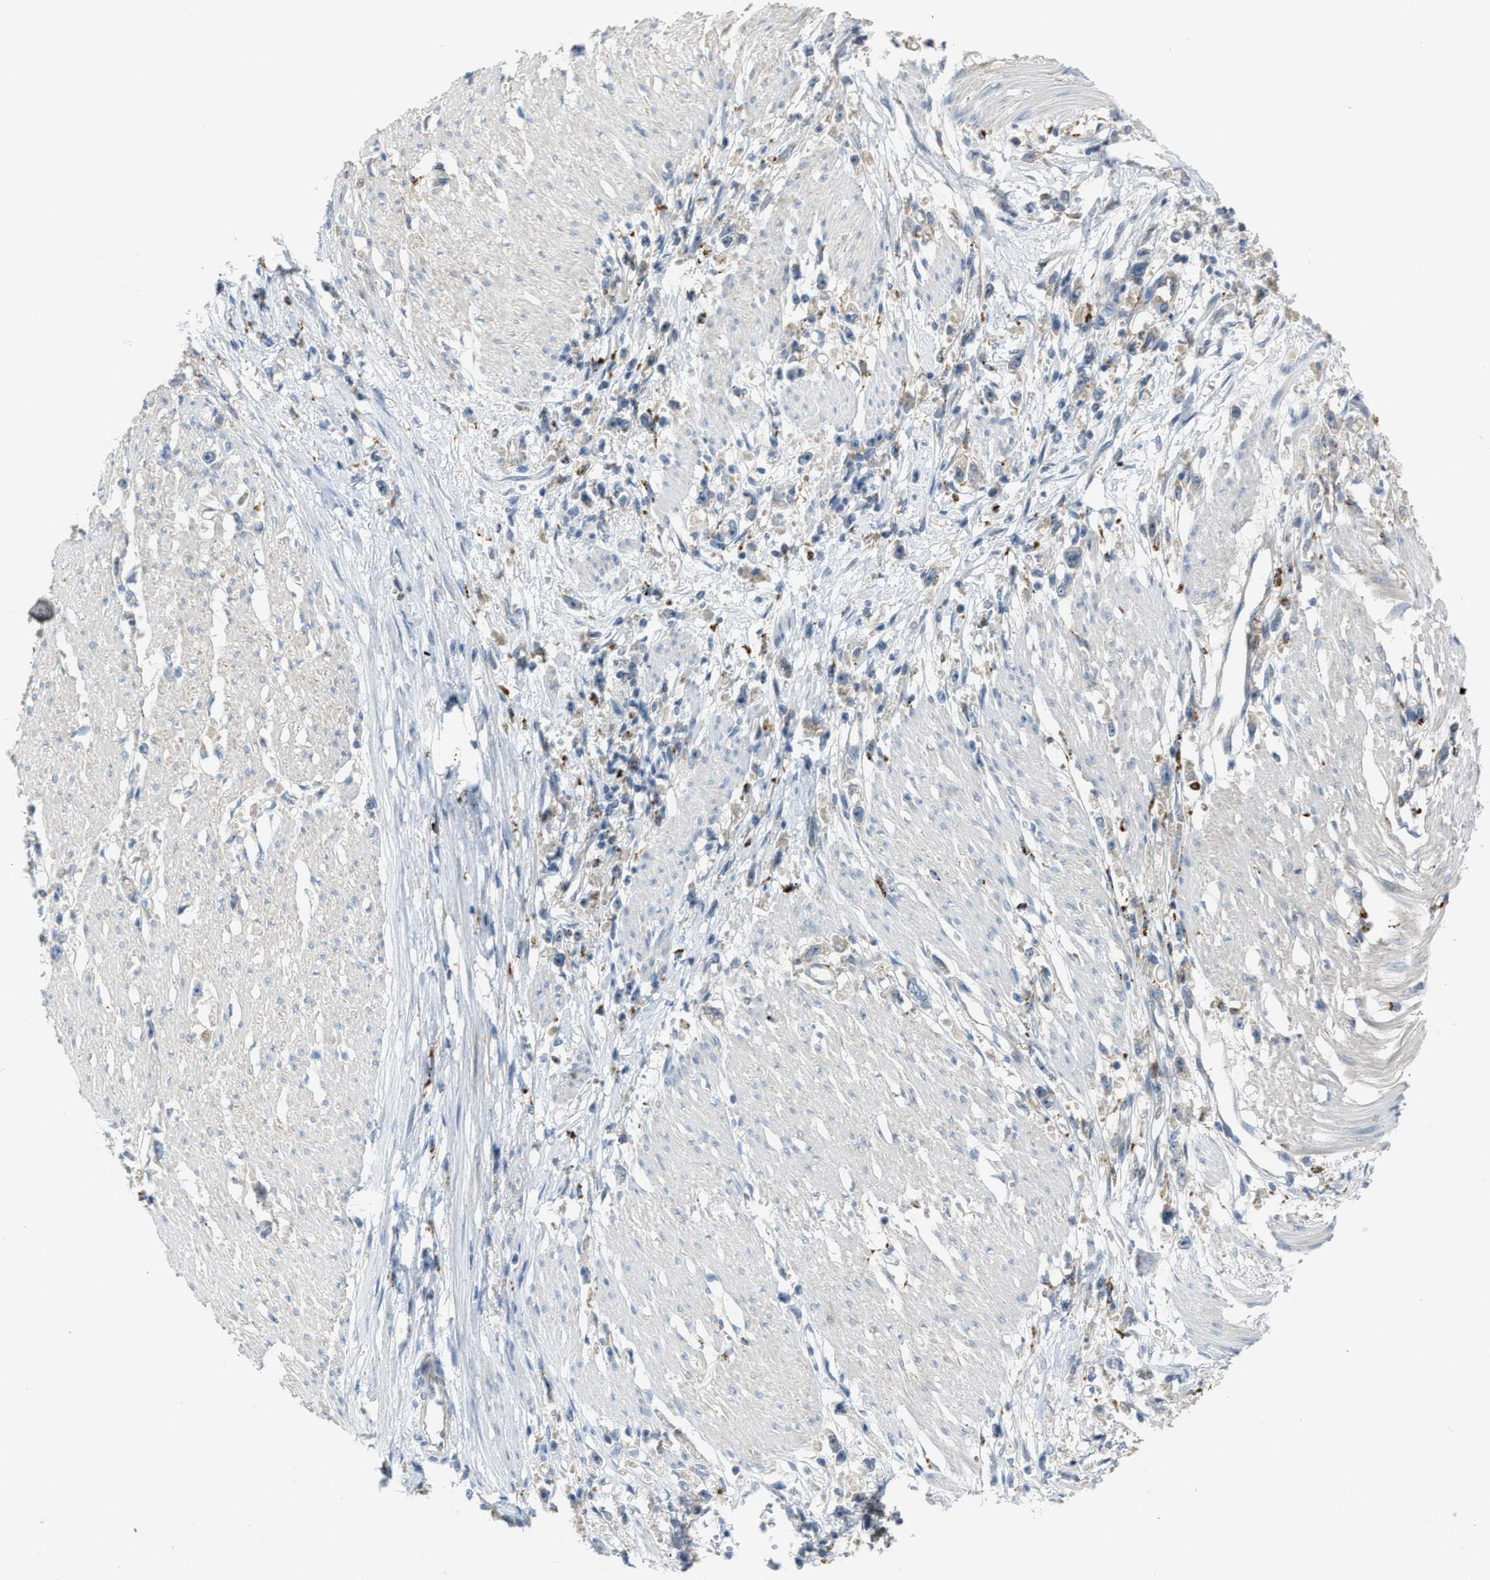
{"staining": {"intensity": "weak", "quantity": "<25%", "location": "cytoplasmic/membranous"}, "tissue": "stomach cancer", "cell_type": "Tumor cells", "image_type": "cancer", "snomed": [{"axis": "morphology", "description": "Adenocarcinoma, NOS"}, {"axis": "topography", "description": "Stomach"}], "caption": "High power microscopy micrograph of an immunohistochemistry (IHC) image of stomach cancer (adenocarcinoma), revealing no significant staining in tumor cells.", "gene": "KLHDC10", "patient": {"sex": "female", "age": 59}}